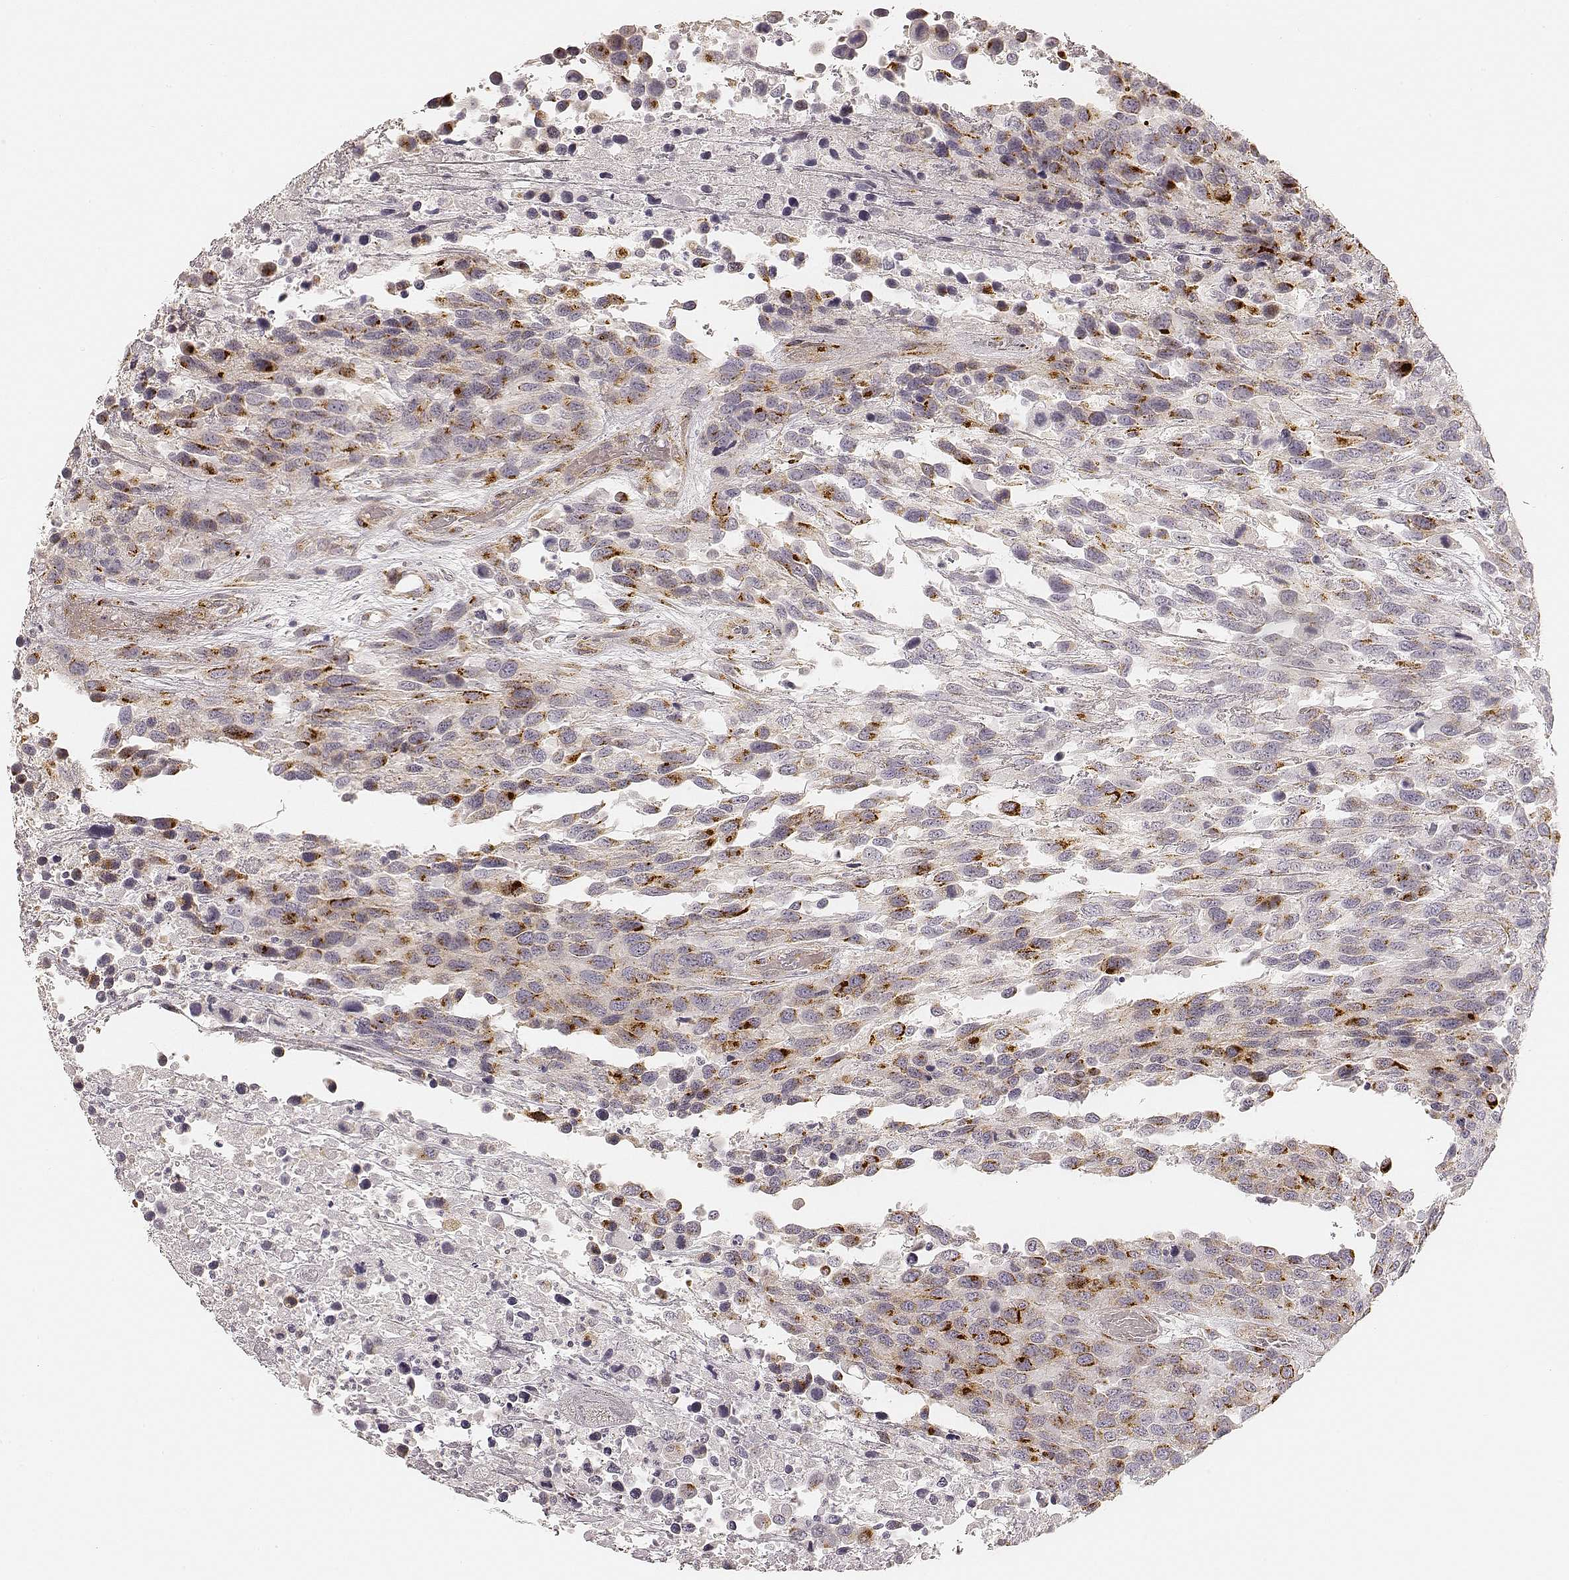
{"staining": {"intensity": "strong", "quantity": "<25%", "location": "cytoplasmic/membranous"}, "tissue": "urothelial cancer", "cell_type": "Tumor cells", "image_type": "cancer", "snomed": [{"axis": "morphology", "description": "Urothelial carcinoma, High grade"}, {"axis": "topography", "description": "Urinary bladder"}], "caption": "A high-resolution histopathology image shows immunohistochemistry (IHC) staining of urothelial cancer, which demonstrates strong cytoplasmic/membranous staining in about <25% of tumor cells. (DAB (3,3'-diaminobenzidine) IHC, brown staining for protein, blue staining for nuclei).", "gene": "GORASP2", "patient": {"sex": "female", "age": 70}}